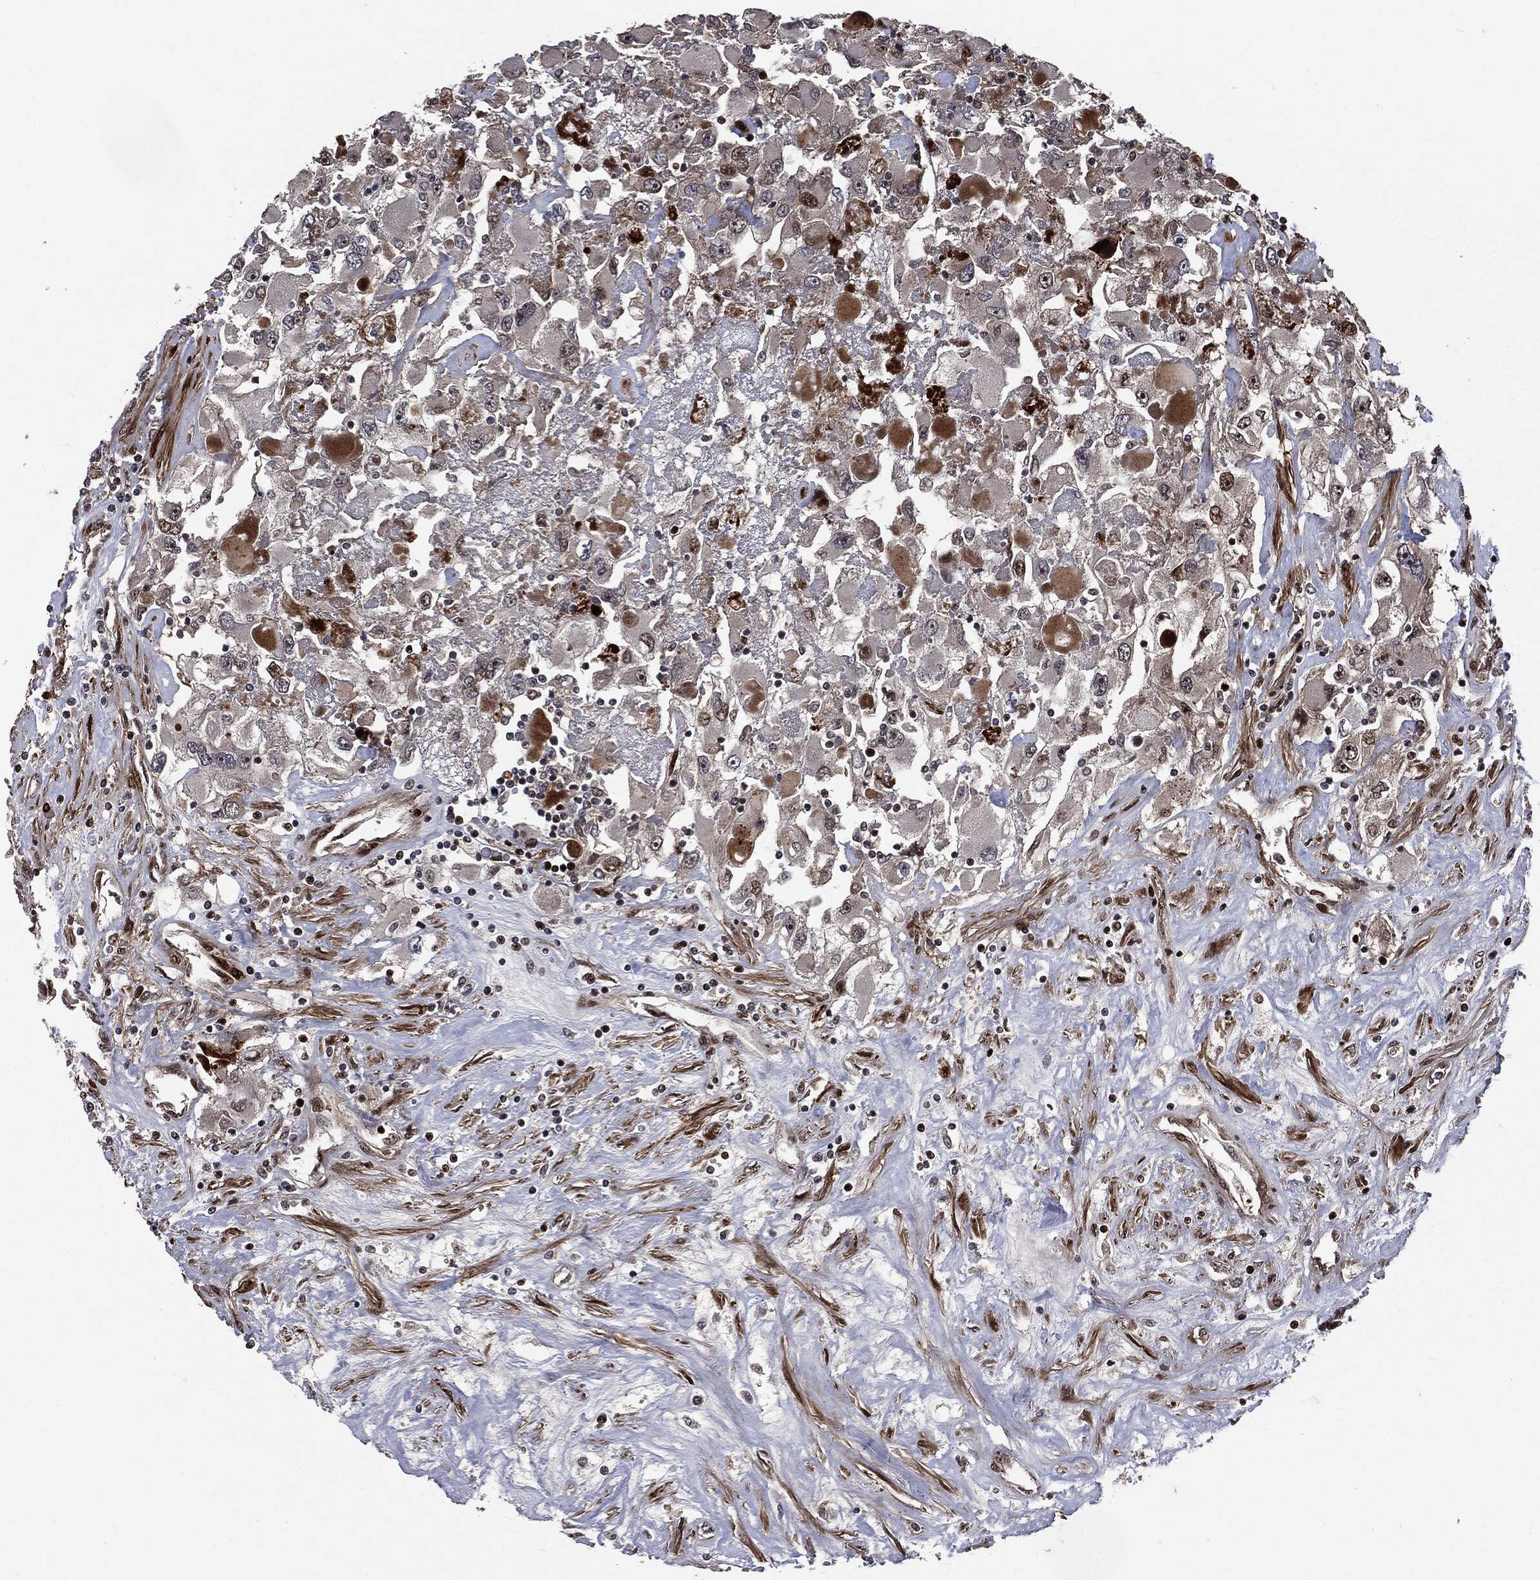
{"staining": {"intensity": "strong", "quantity": "<25%", "location": "nuclear"}, "tissue": "renal cancer", "cell_type": "Tumor cells", "image_type": "cancer", "snomed": [{"axis": "morphology", "description": "Adenocarcinoma, NOS"}, {"axis": "topography", "description": "Kidney"}], "caption": "The micrograph demonstrates immunohistochemical staining of renal cancer. There is strong nuclear staining is seen in approximately <25% of tumor cells.", "gene": "SMAD4", "patient": {"sex": "female", "age": 52}}